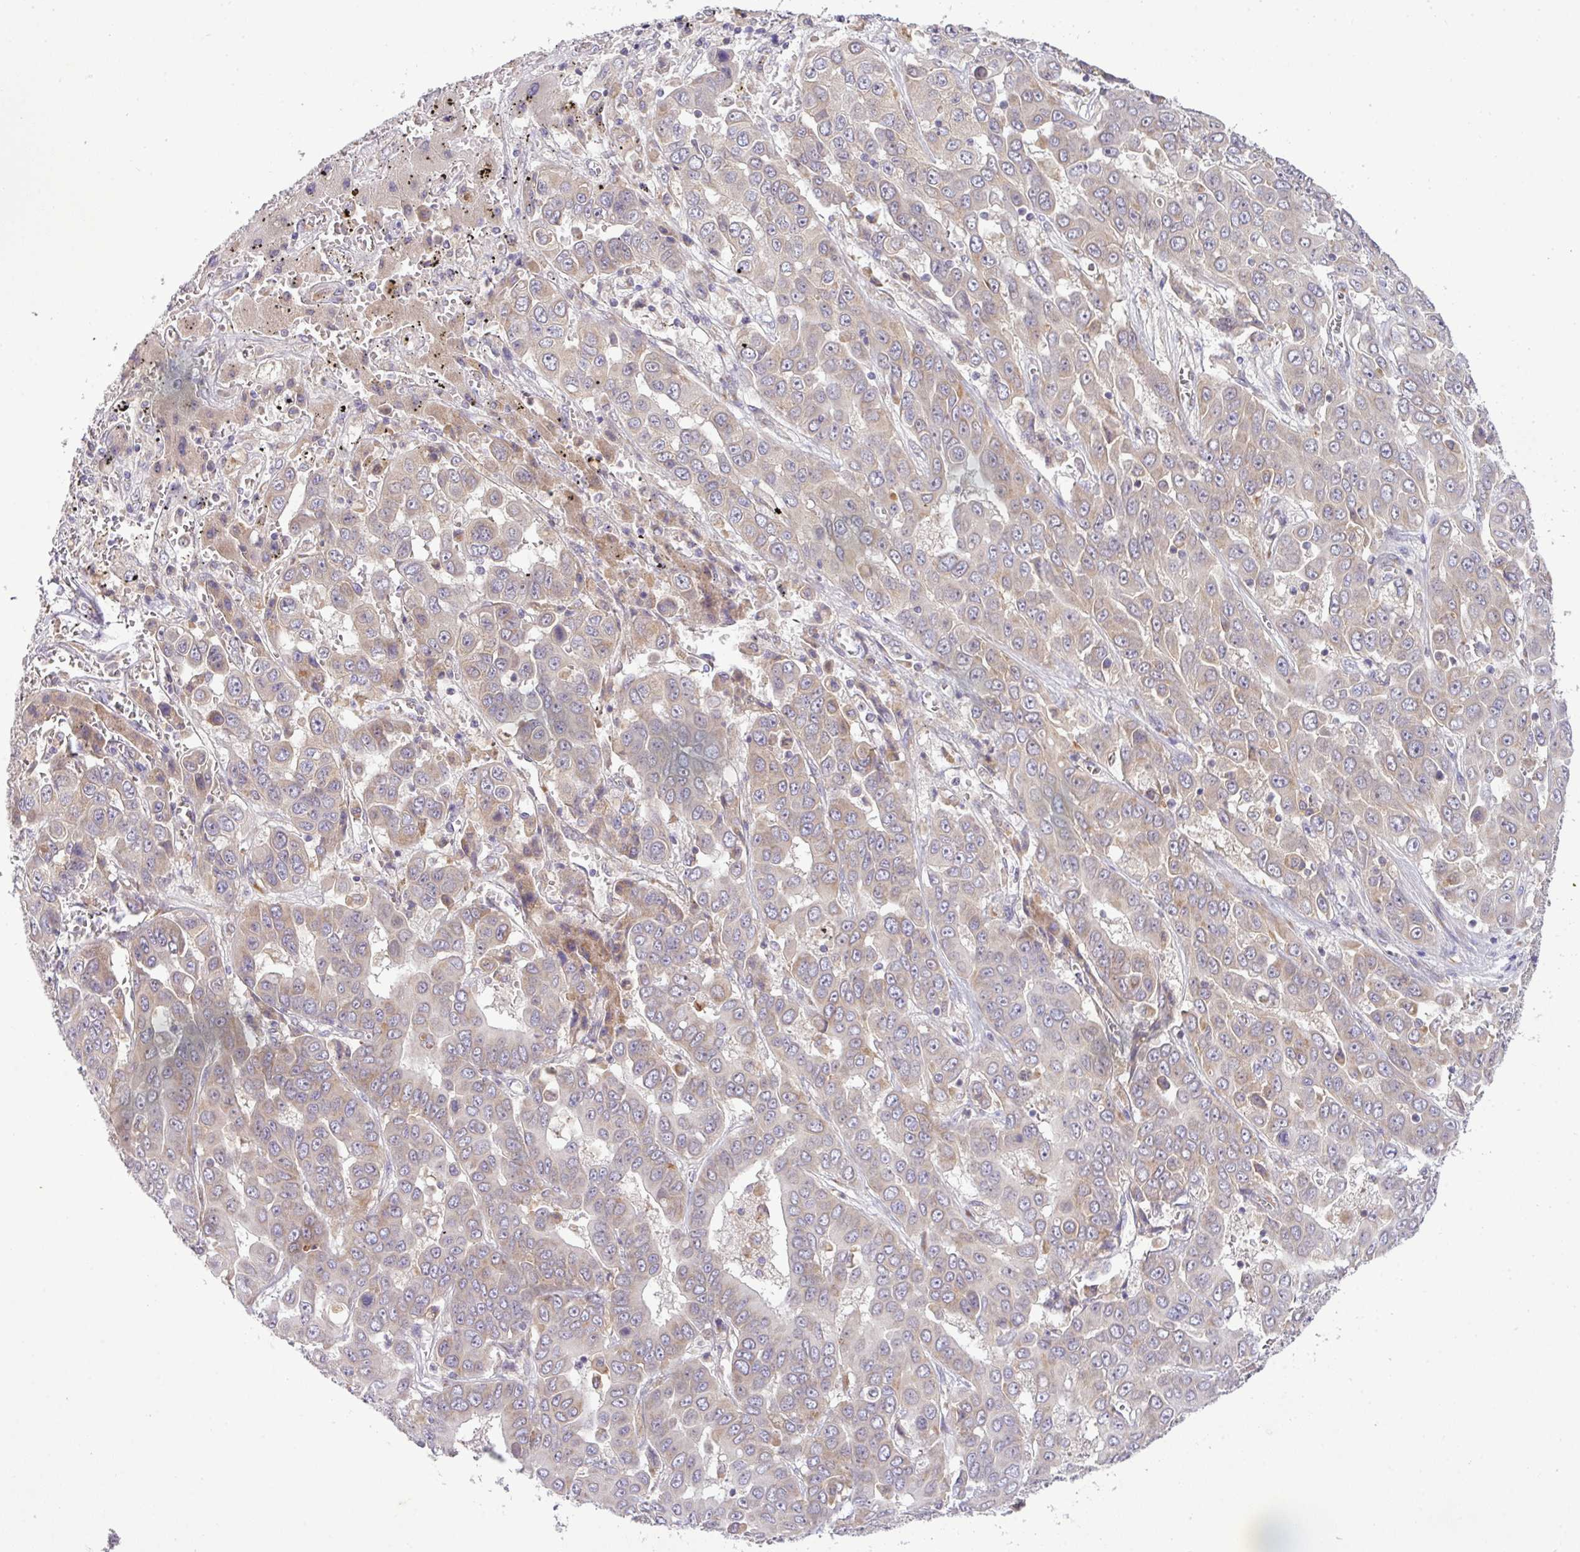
{"staining": {"intensity": "weak", "quantity": "<25%", "location": "cytoplasmic/membranous"}, "tissue": "liver cancer", "cell_type": "Tumor cells", "image_type": "cancer", "snomed": [{"axis": "morphology", "description": "Cholangiocarcinoma"}, {"axis": "topography", "description": "Liver"}], "caption": "Liver cholangiocarcinoma was stained to show a protein in brown. There is no significant positivity in tumor cells.", "gene": "VTI1A", "patient": {"sex": "female", "age": 52}}